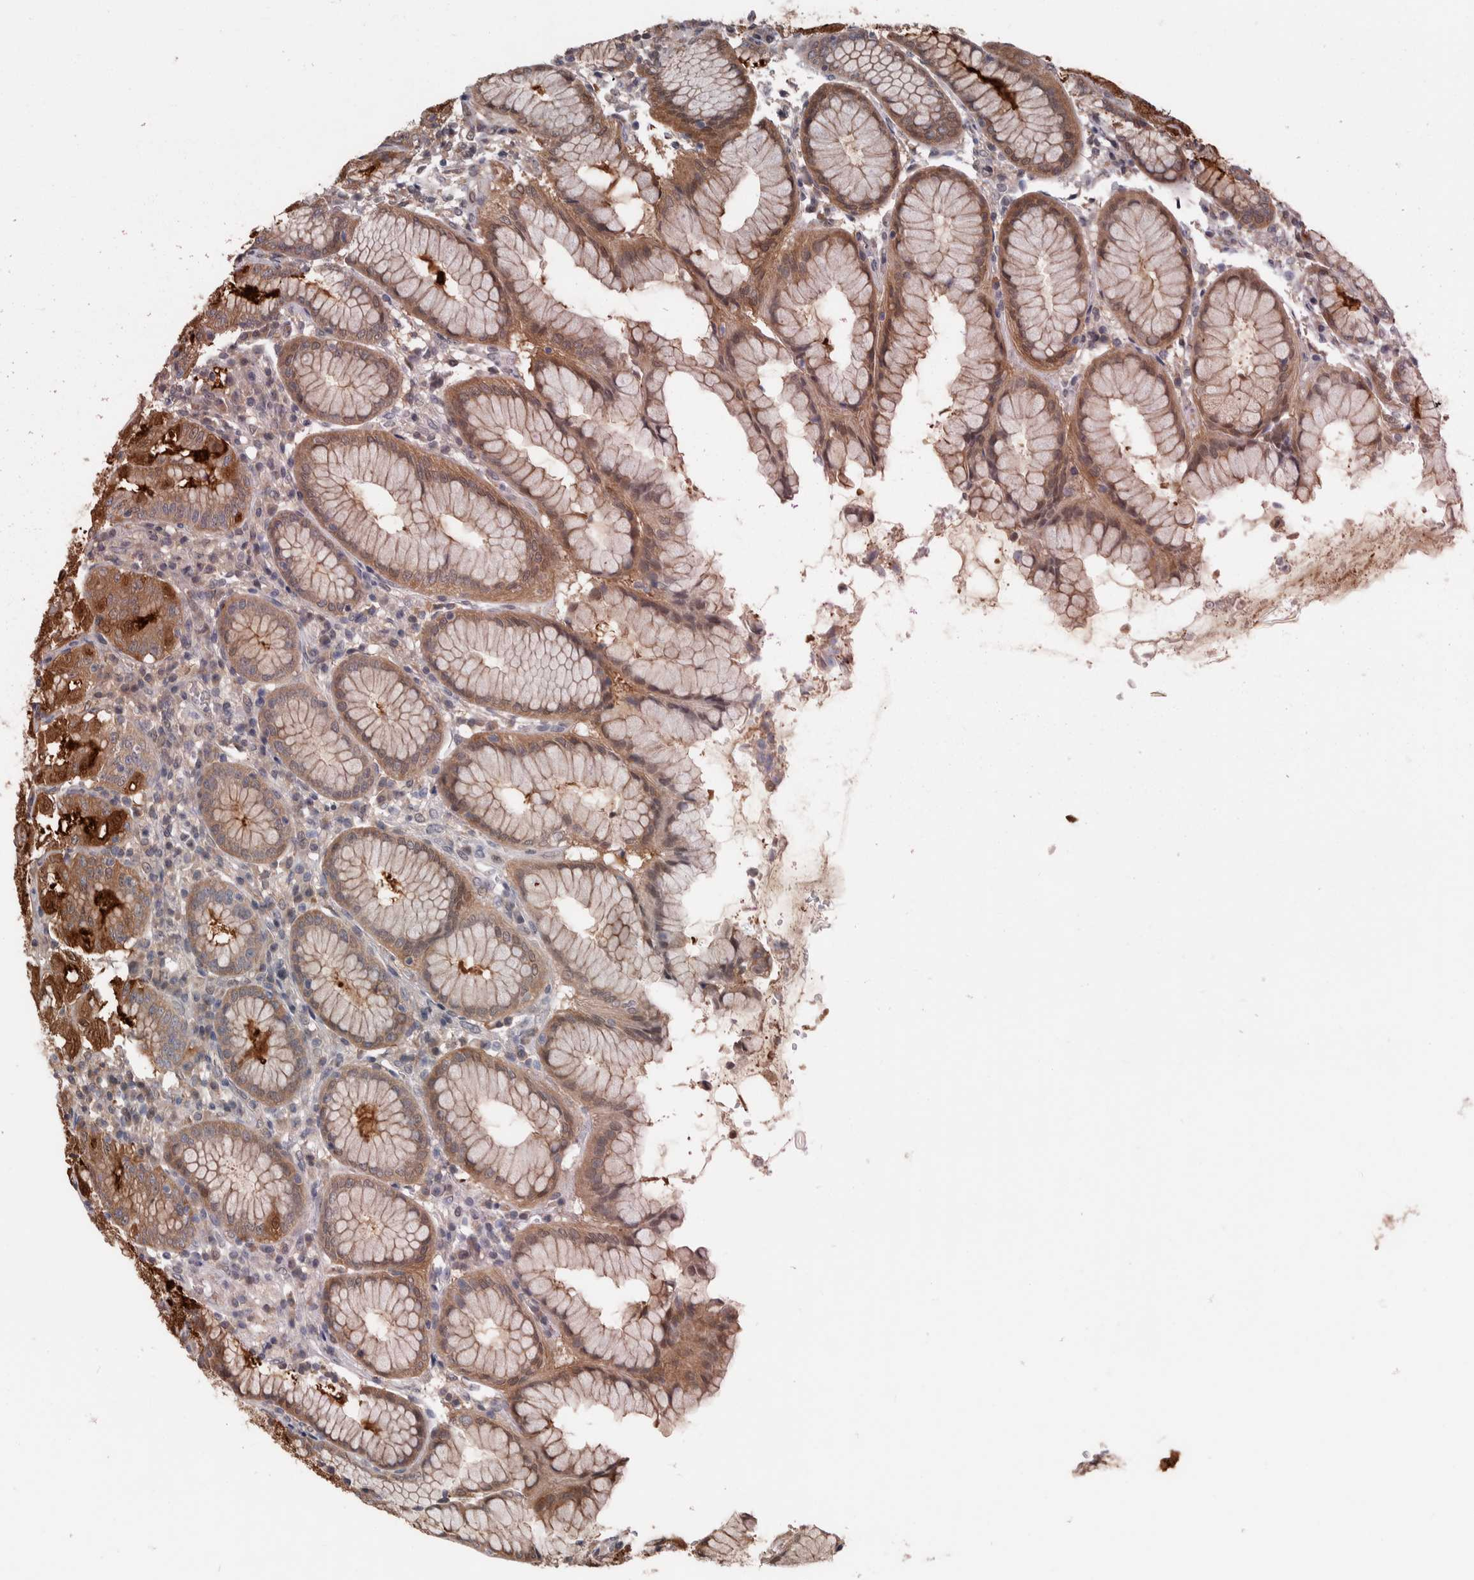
{"staining": {"intensity": "strong", "quantity": "25%-75%", "location": "cytoplasmic/membranous,nuclear"}, "tissue": "stomach", "cell_type": "Glandular cells", "image_type": "normal", "snomed": [{"axis": "morphology", "description": "Normal tissue, NOS"}, {"axis": "topography", "description": "Stomach"}, {"axis": "topography", "description": "Stomach, lower"}], "caption": "Immunohistochemistry (DAB (3,3'-diaminobenzidine)) staining of benign human stomach demonstrates strong cytoplasmic/membranous,nuclear protein staining in about 25%-75% of glandular cells. (DAB IHC, brown staining for protein, blue staining for nuclei).", "gene": "ALAD", "patient": {"sex": "female", "age": 56}}